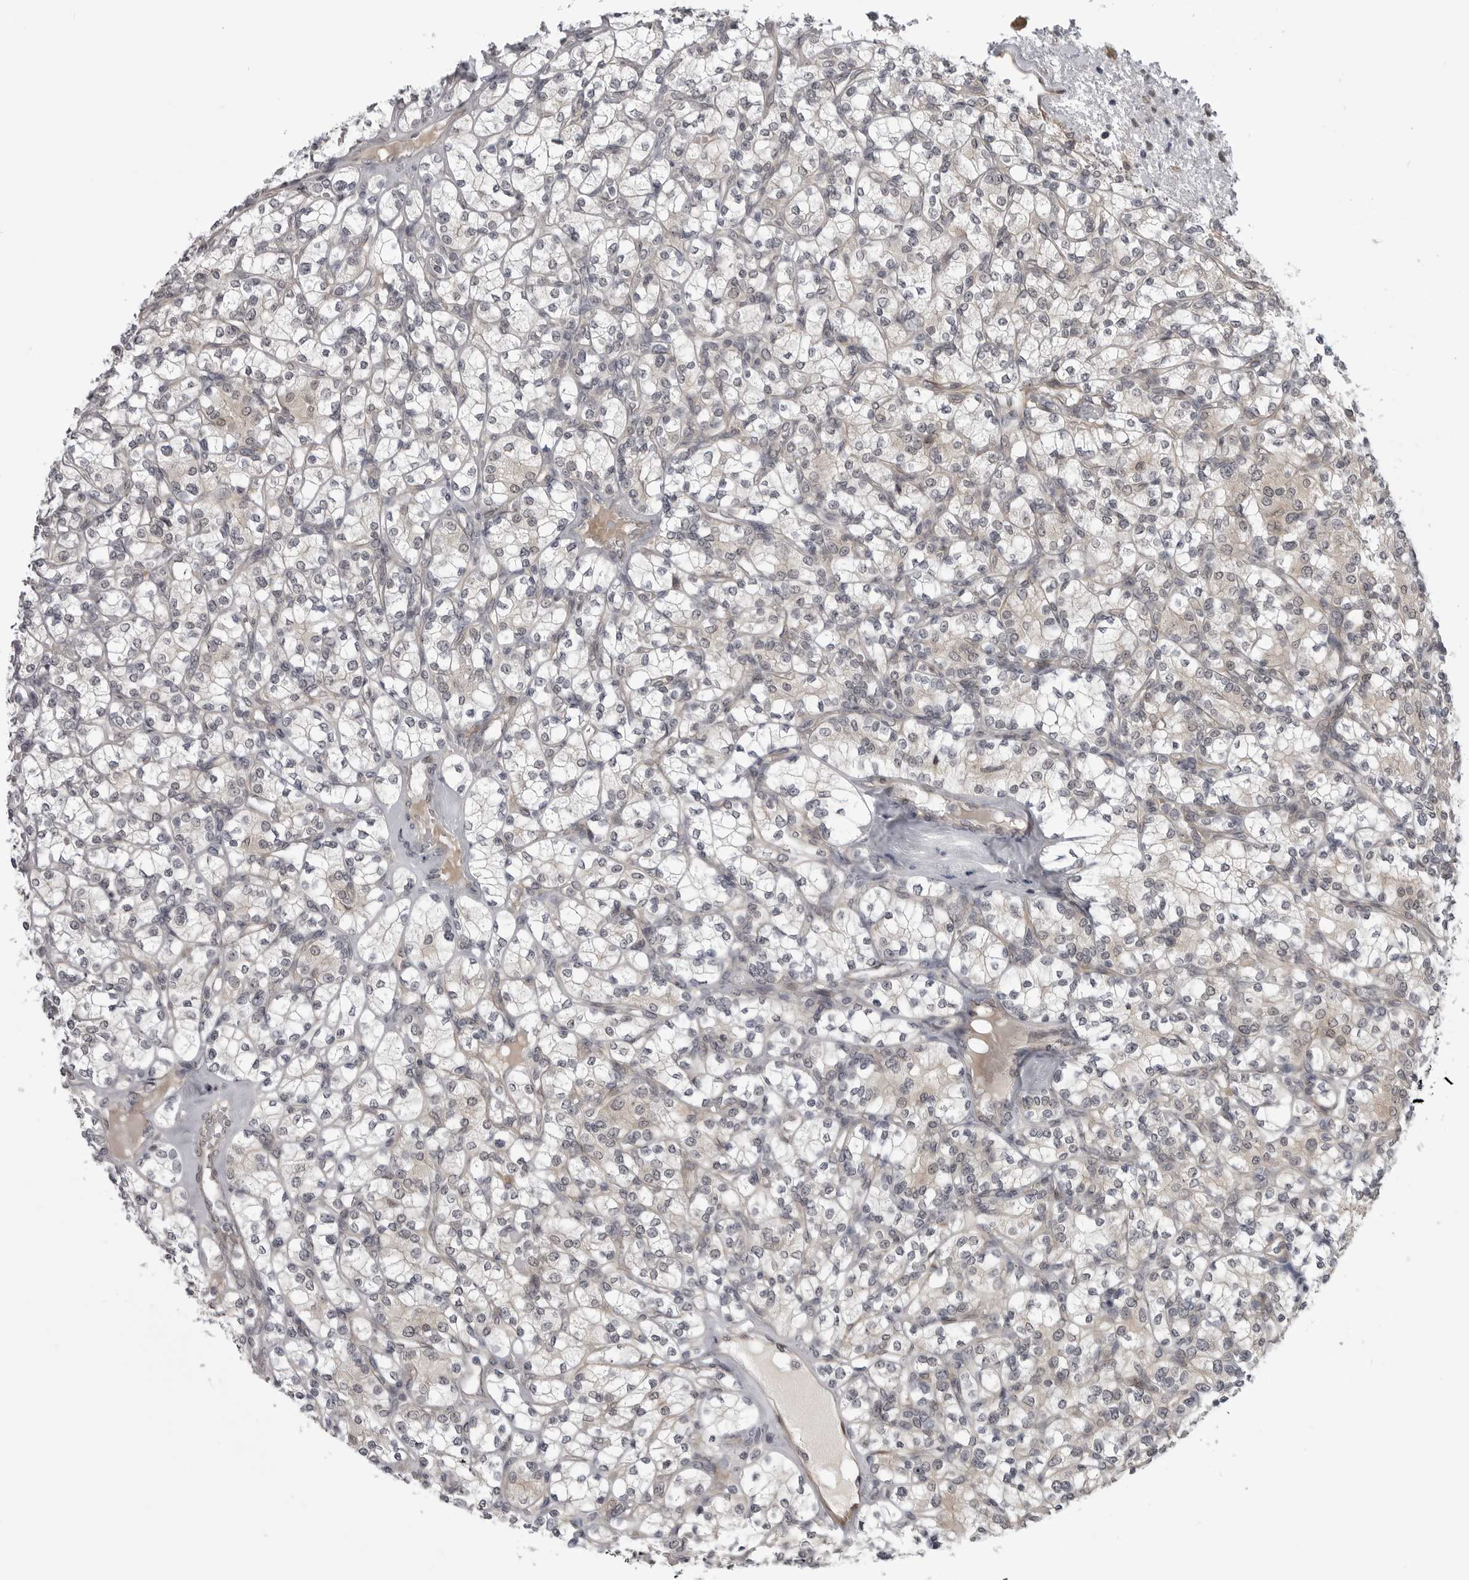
{"staining": {"intensity": "negative", "quantity": "none", "location": "none"}, "tissue": "renal cancer", "cell_type": "Tumor cells", "image_type": "cancer", "snomed": [{"axis": "morphology", "description": "Adenocarcinoma, NOS"}, {"axis": "topography", "description": "Kidney"}], "caption": "Immunohistochemical staining of renal cancer shows no significant staining in tumor cells. (DAB (3,3'-diaminobenzidine) IHC, high magnification).", "gene": "LRRC45", "patient": {"sex": "male", "age": 77}}